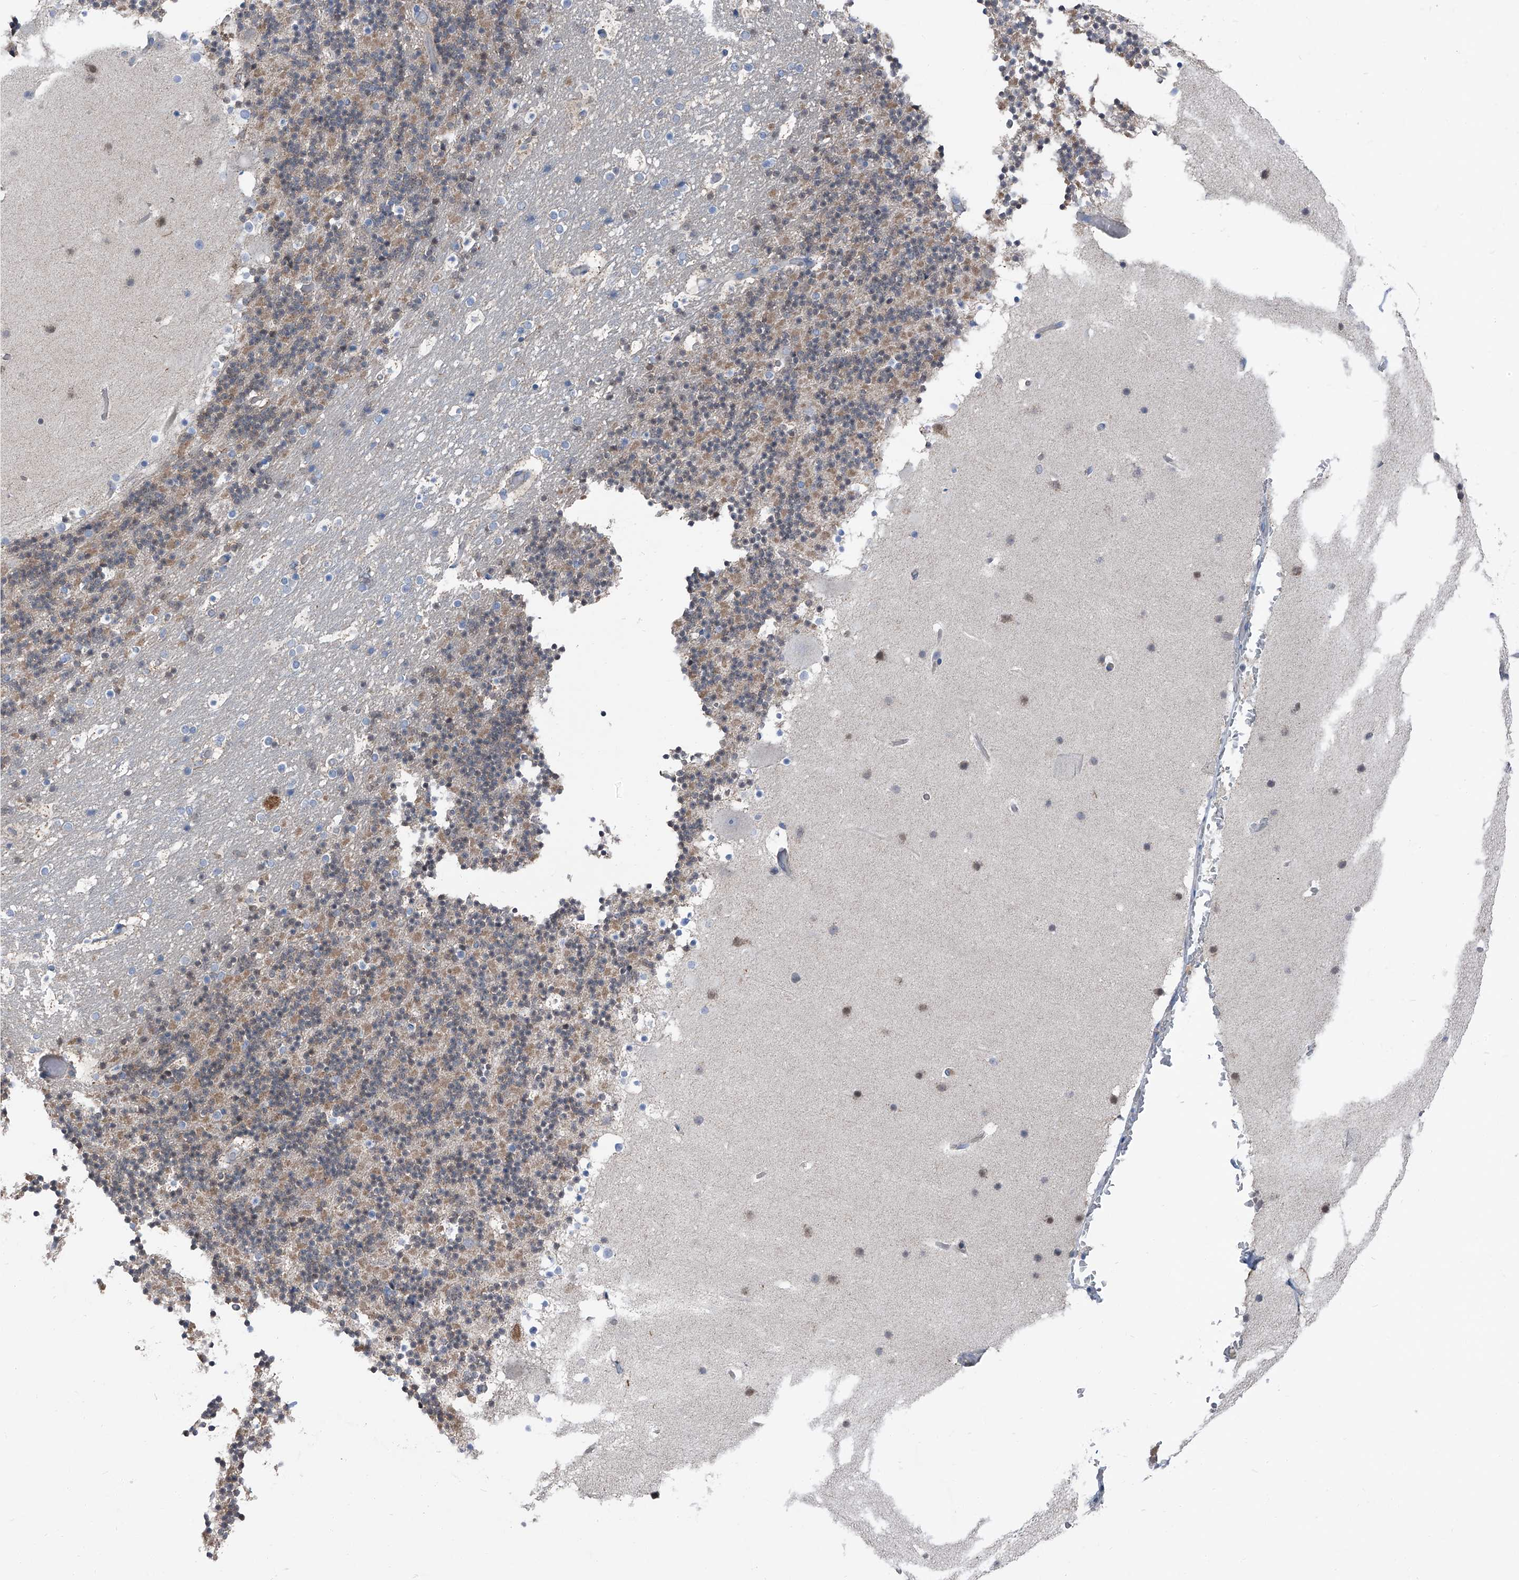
{"staining": {"intensity": "negative", "quantity": "none", "location": "none"}, "tissue": "cerebellum", "cell_type": "Cells in granular layer", "image_type": "normal", "snomed": [{"axis": "morphology", "description": "Normal tissue, NOS"}, {"axis": "topography", "description": "Cerebellum"}], "caption": "DAB (3,3'-diaminobenzidine) immunohistochemical staining of benign human cerebellum shows no significant positivity in cells in granular layer.", "gene": "GPR142", "patient": {"sex": "male", "age": 57}}